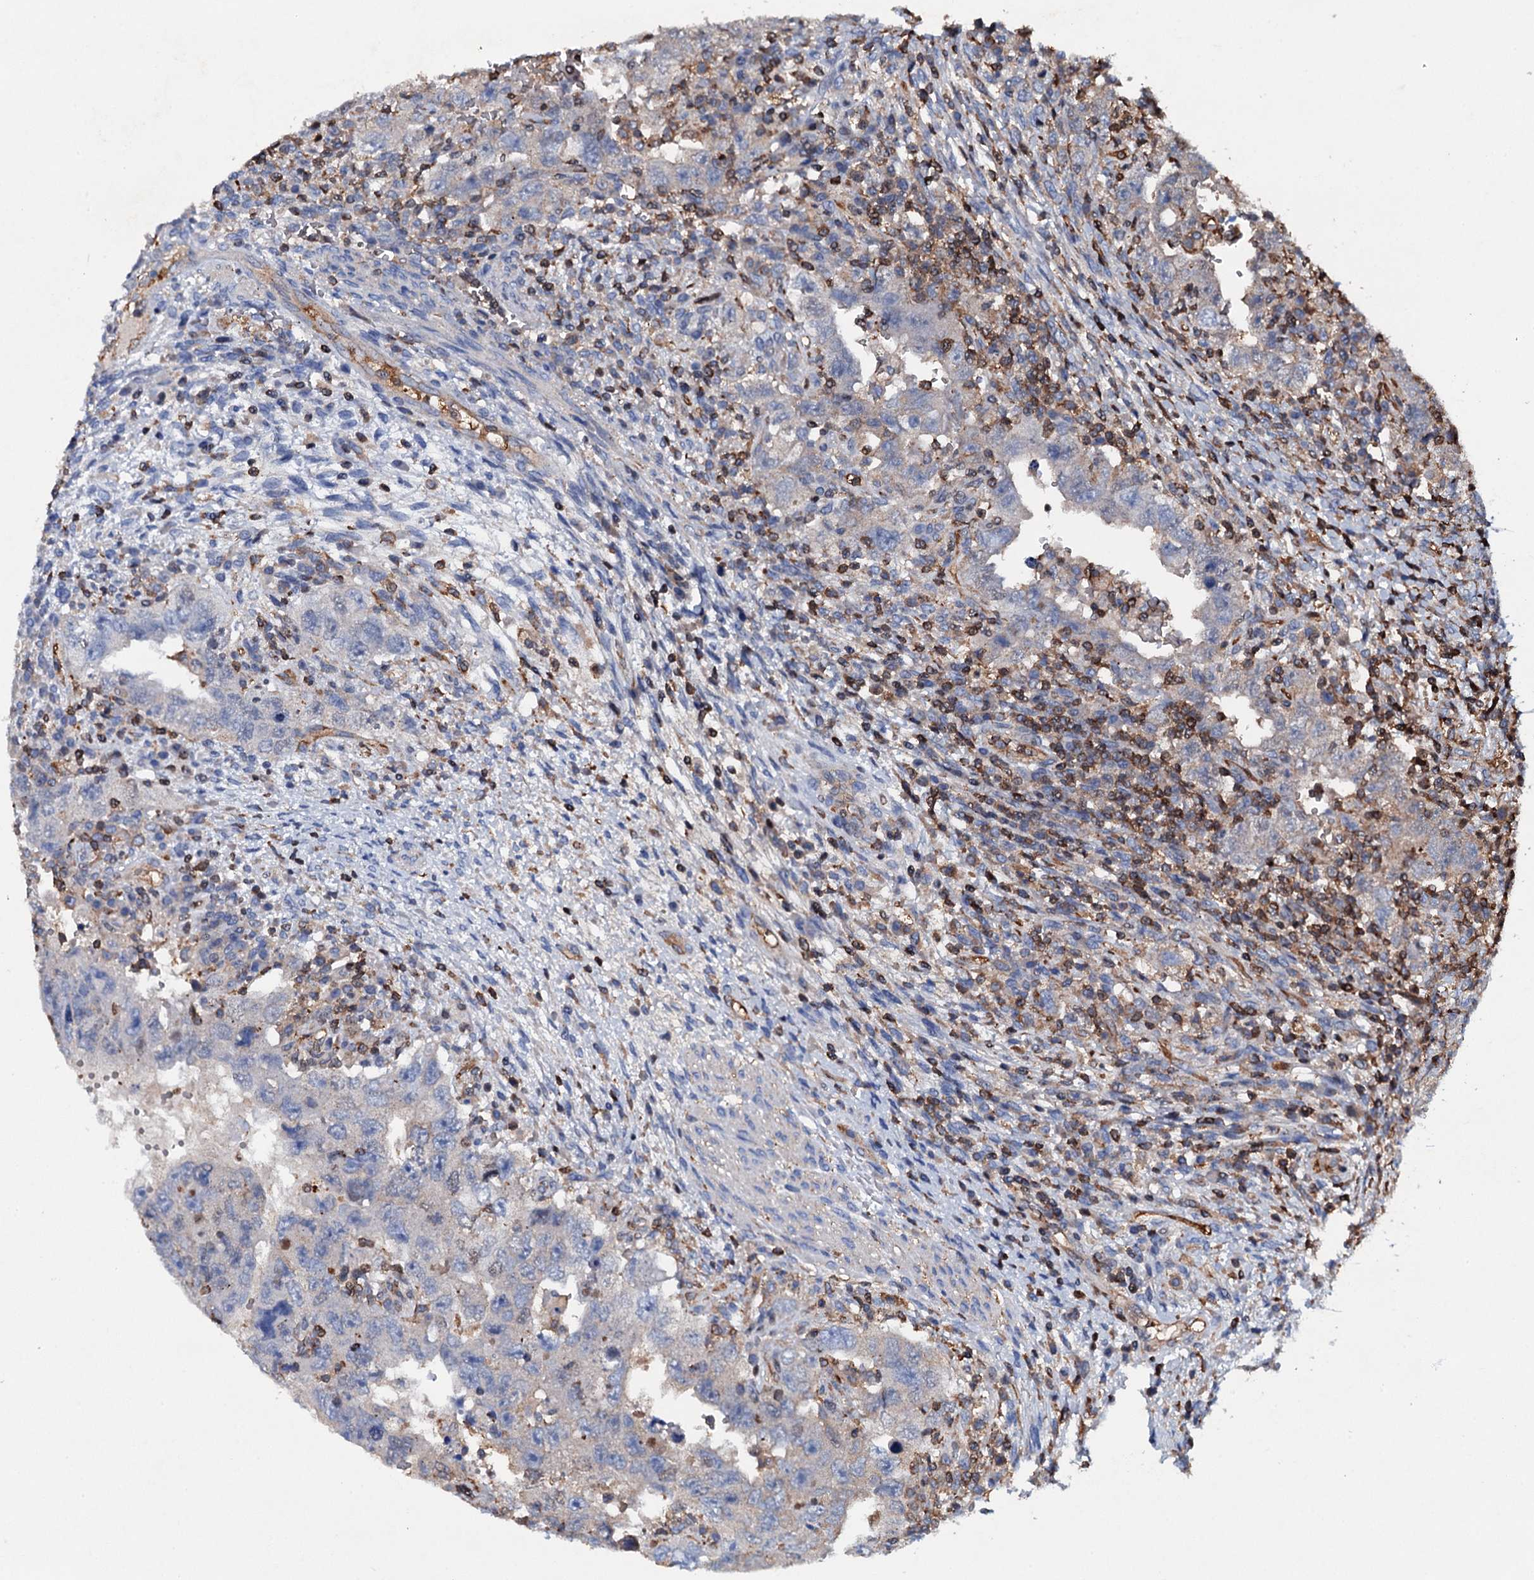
{"staining": {"intensity": "negative", "quantity": "none", "location": "none"}, "tissue": "testis cancer", "cell_type": "Tumor cells", "image_type": "cancer", "snomed": [{"axis": "morphology", "description": "Carcinoma, Embryonal, NOS"}, {"axis": "topography", "description": "Testis"}], "caption": "The image shows no staining of tumor cells in testis cancer.", "gene": "MS4A4E", "patient": {"sex": "male", "age": 26}}